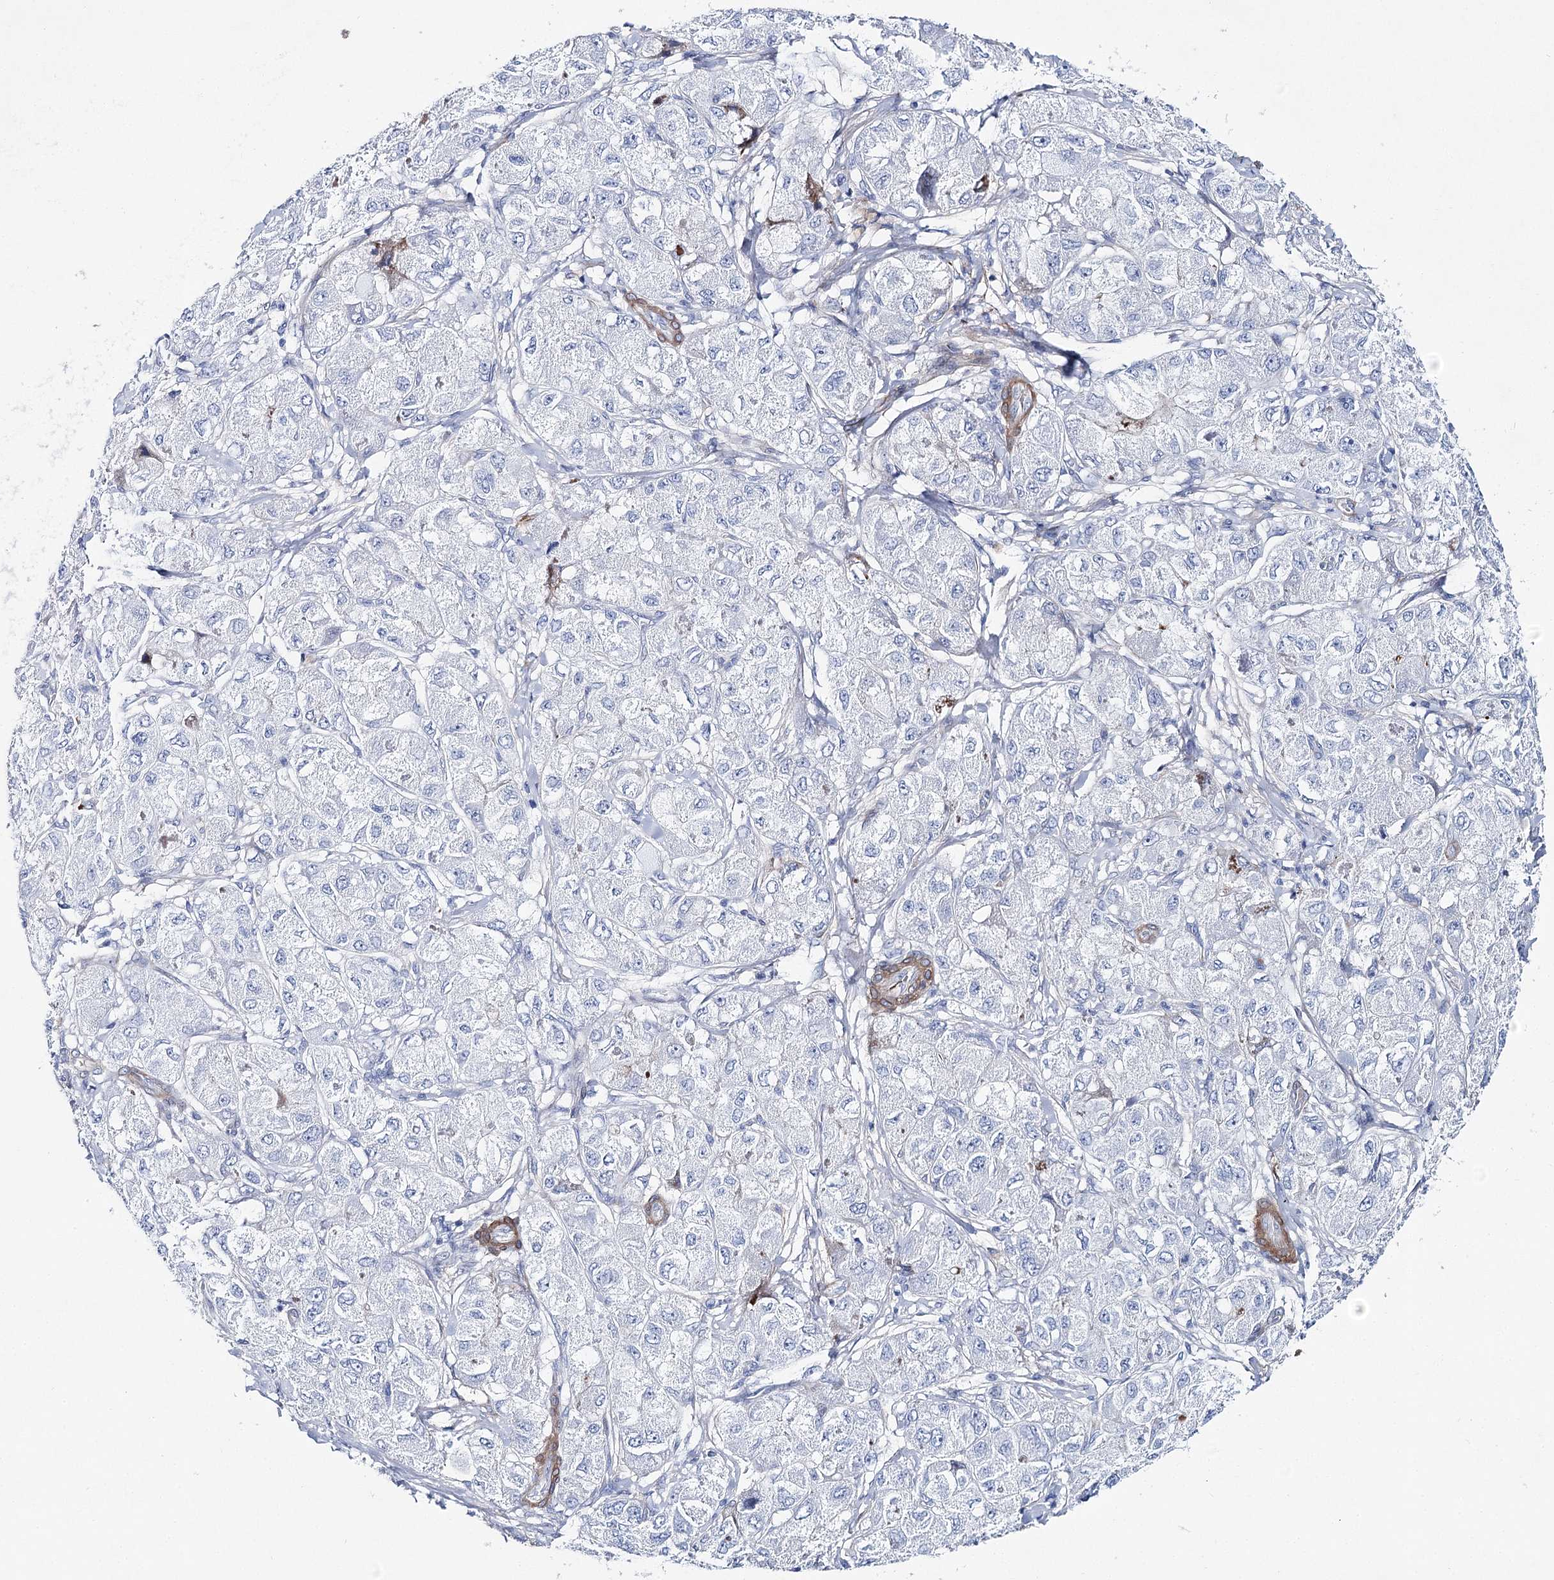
{"staining": {"intensity": "negative", "quantity": "none", "location": "none"}, "tissue": "liver cancer", "cell_type": "Tumor cells", "image_type": "cancer", "snomed": [{"axis": "morphology", "description": "Carcinoma, Hepatocellular, NOS"}, {"axis": "topography", "description": "Liver"}], "caption": "There is no significant positivity in tumor cells of hepatocellular carcinoma (liver). (DAB (3,3'-diaminobenzidine) IHC visualized using brightfield microscopy, high magnification).", "gene": "ANKRD23", "patient": {"sex": "male", "age": 80}}